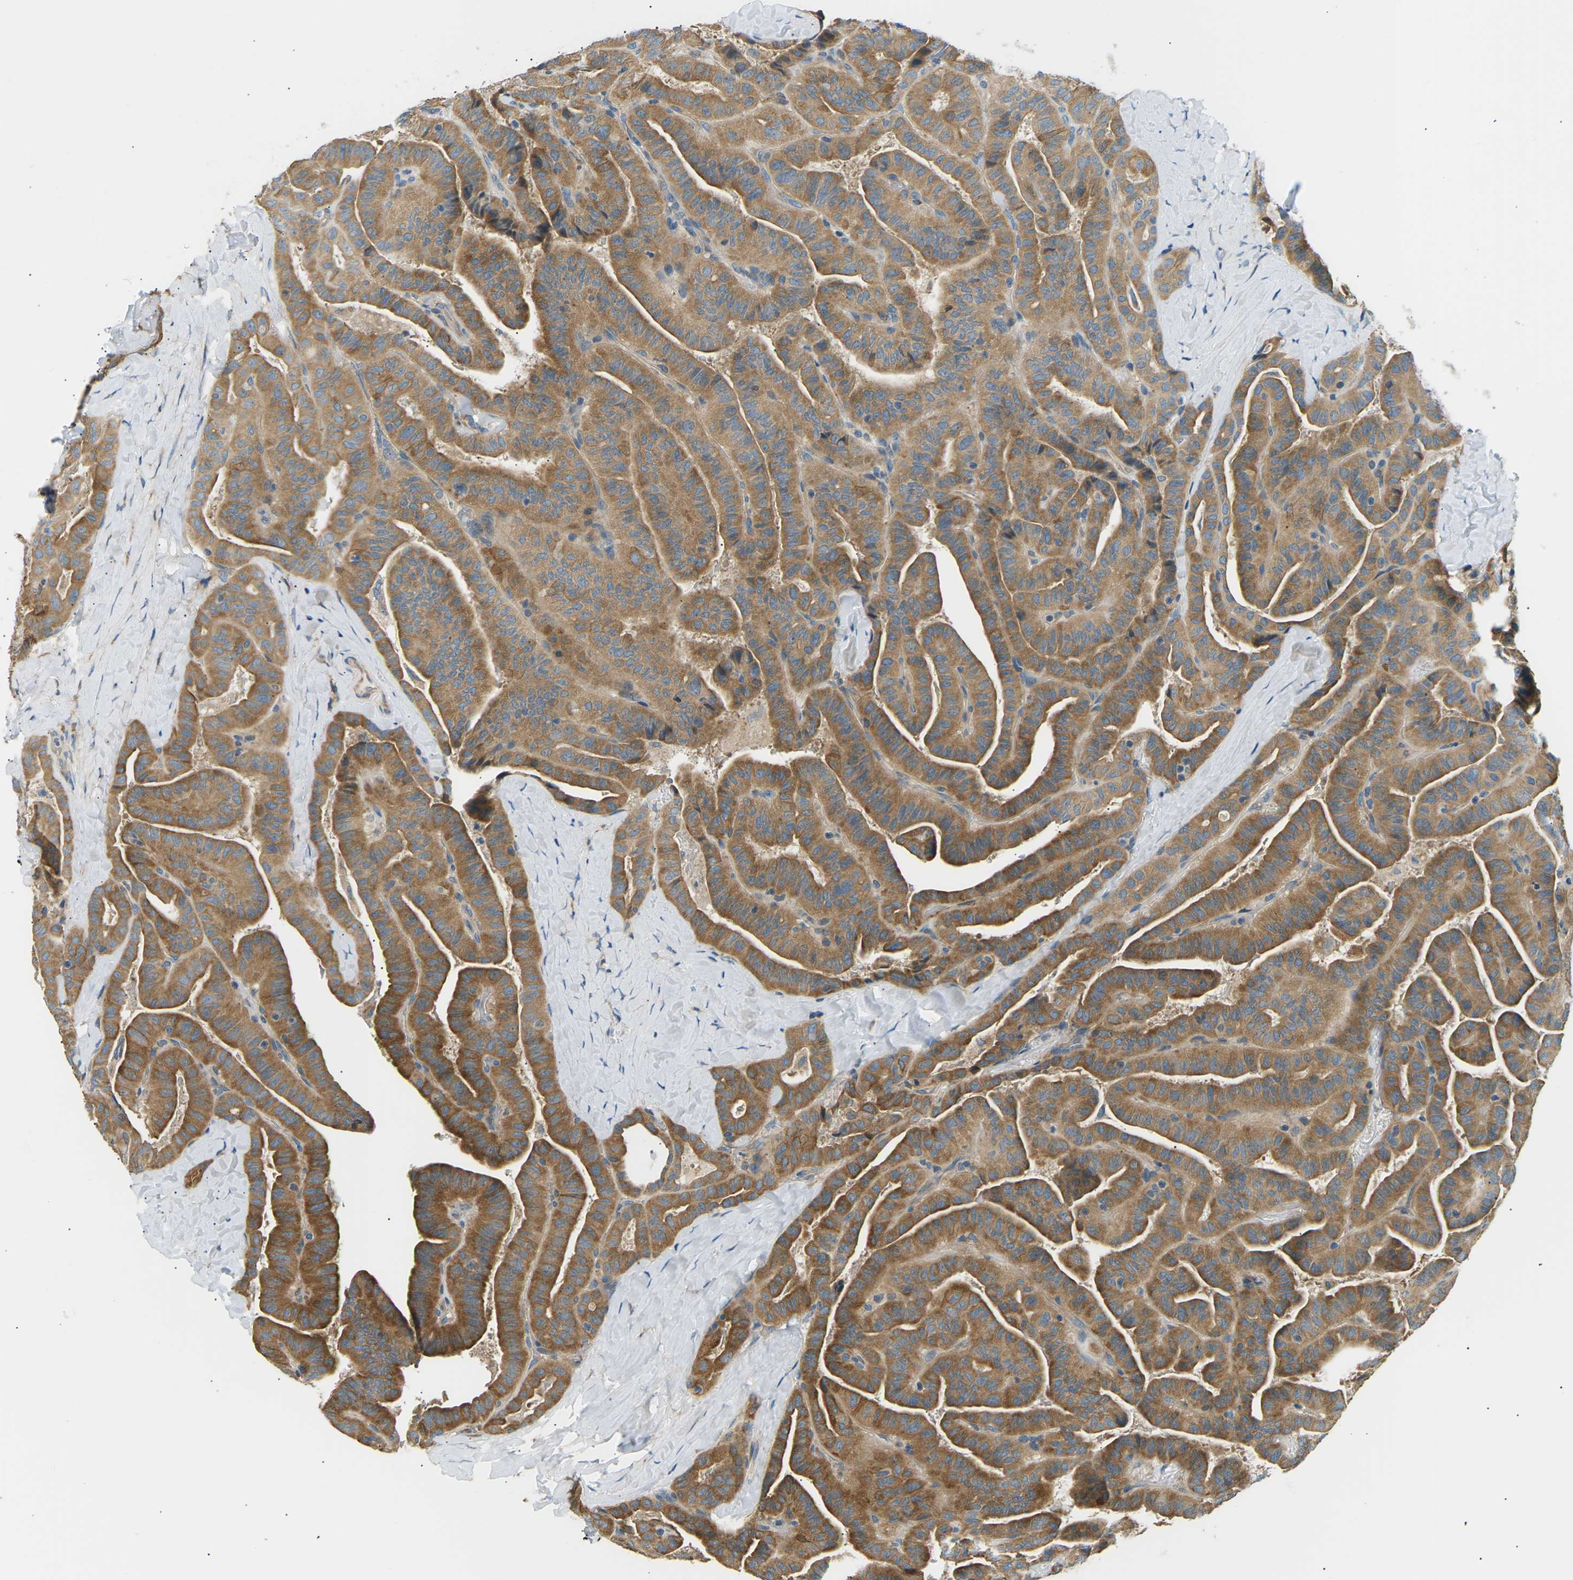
{"staining": {"intensity": "moderate", "quantity": ">75%", "location": "cytoplasmic/membranous"}, "tissue": "thyroid cancer", "cell_type": "Tumor cells", "image_type": "cancer", "snomed": [{"axis": "morphology", "description": "Papillary adenocarcinoma, NOS"}, {"axis": "topography", "description": "Thyroid gland"}], "caption": "Thyroid cancer (papillary adenocarcinoma) stained with IHC shows moderate cytoplasmic/membranous positivity in about >75% of tumor cells.", "gene": "TBC1D8", "patient": {"sex": "male", "age": 77}}